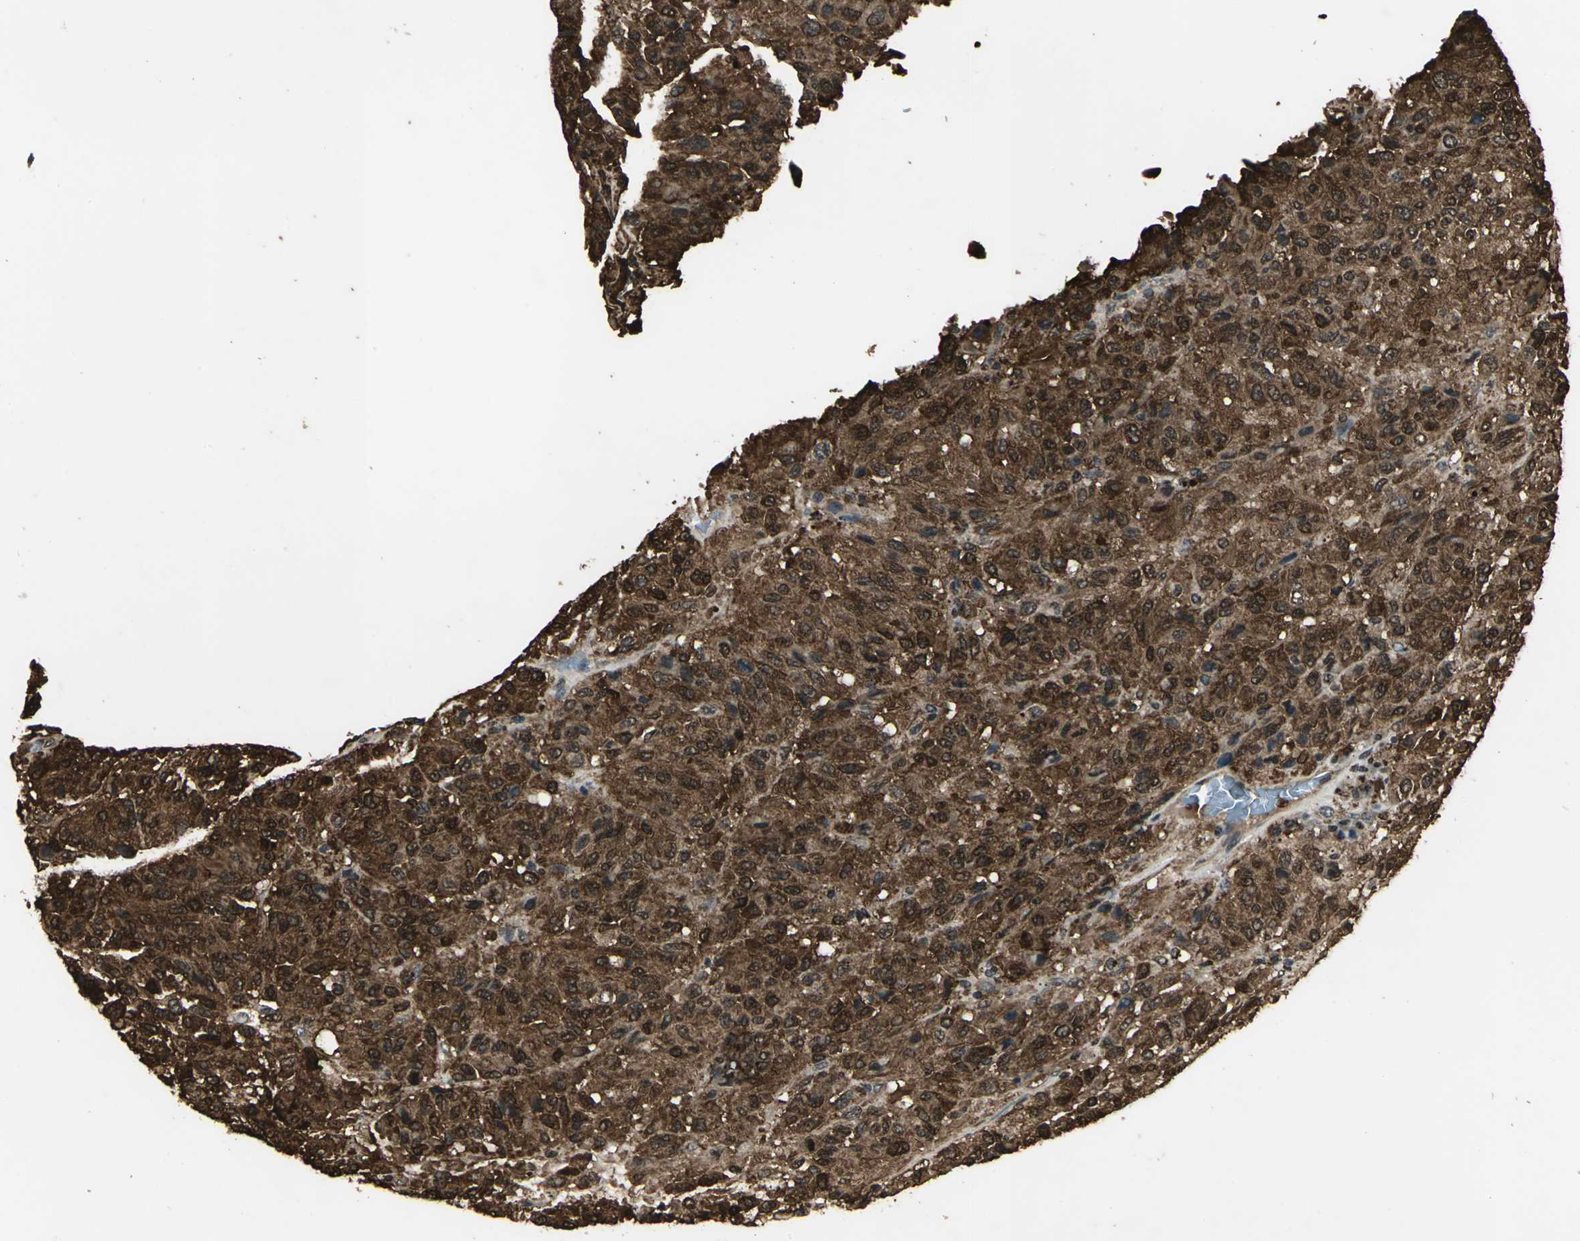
{"staining": {"intensity": "strong", "quantity": ">75%", "location": "cytoplasmic/membranous,nuclear"}, "tissue": "melanoma", "cell_type": "Tumor cells", "image_type": "cancer", "snomed": [{"axis": "morphology", "description": "Malignant melanoma, Metastatic site"}, {"axis": "topography", "description": "Lung"}], "caption": "This image displays immunohistochemistry staining of melanoma, with high strong cytoplasmic/membranous and nuclear staining in about >75% of tumor cells.", "gene": "LGALS3", "patient": {"sex": "male", "age": 64}}